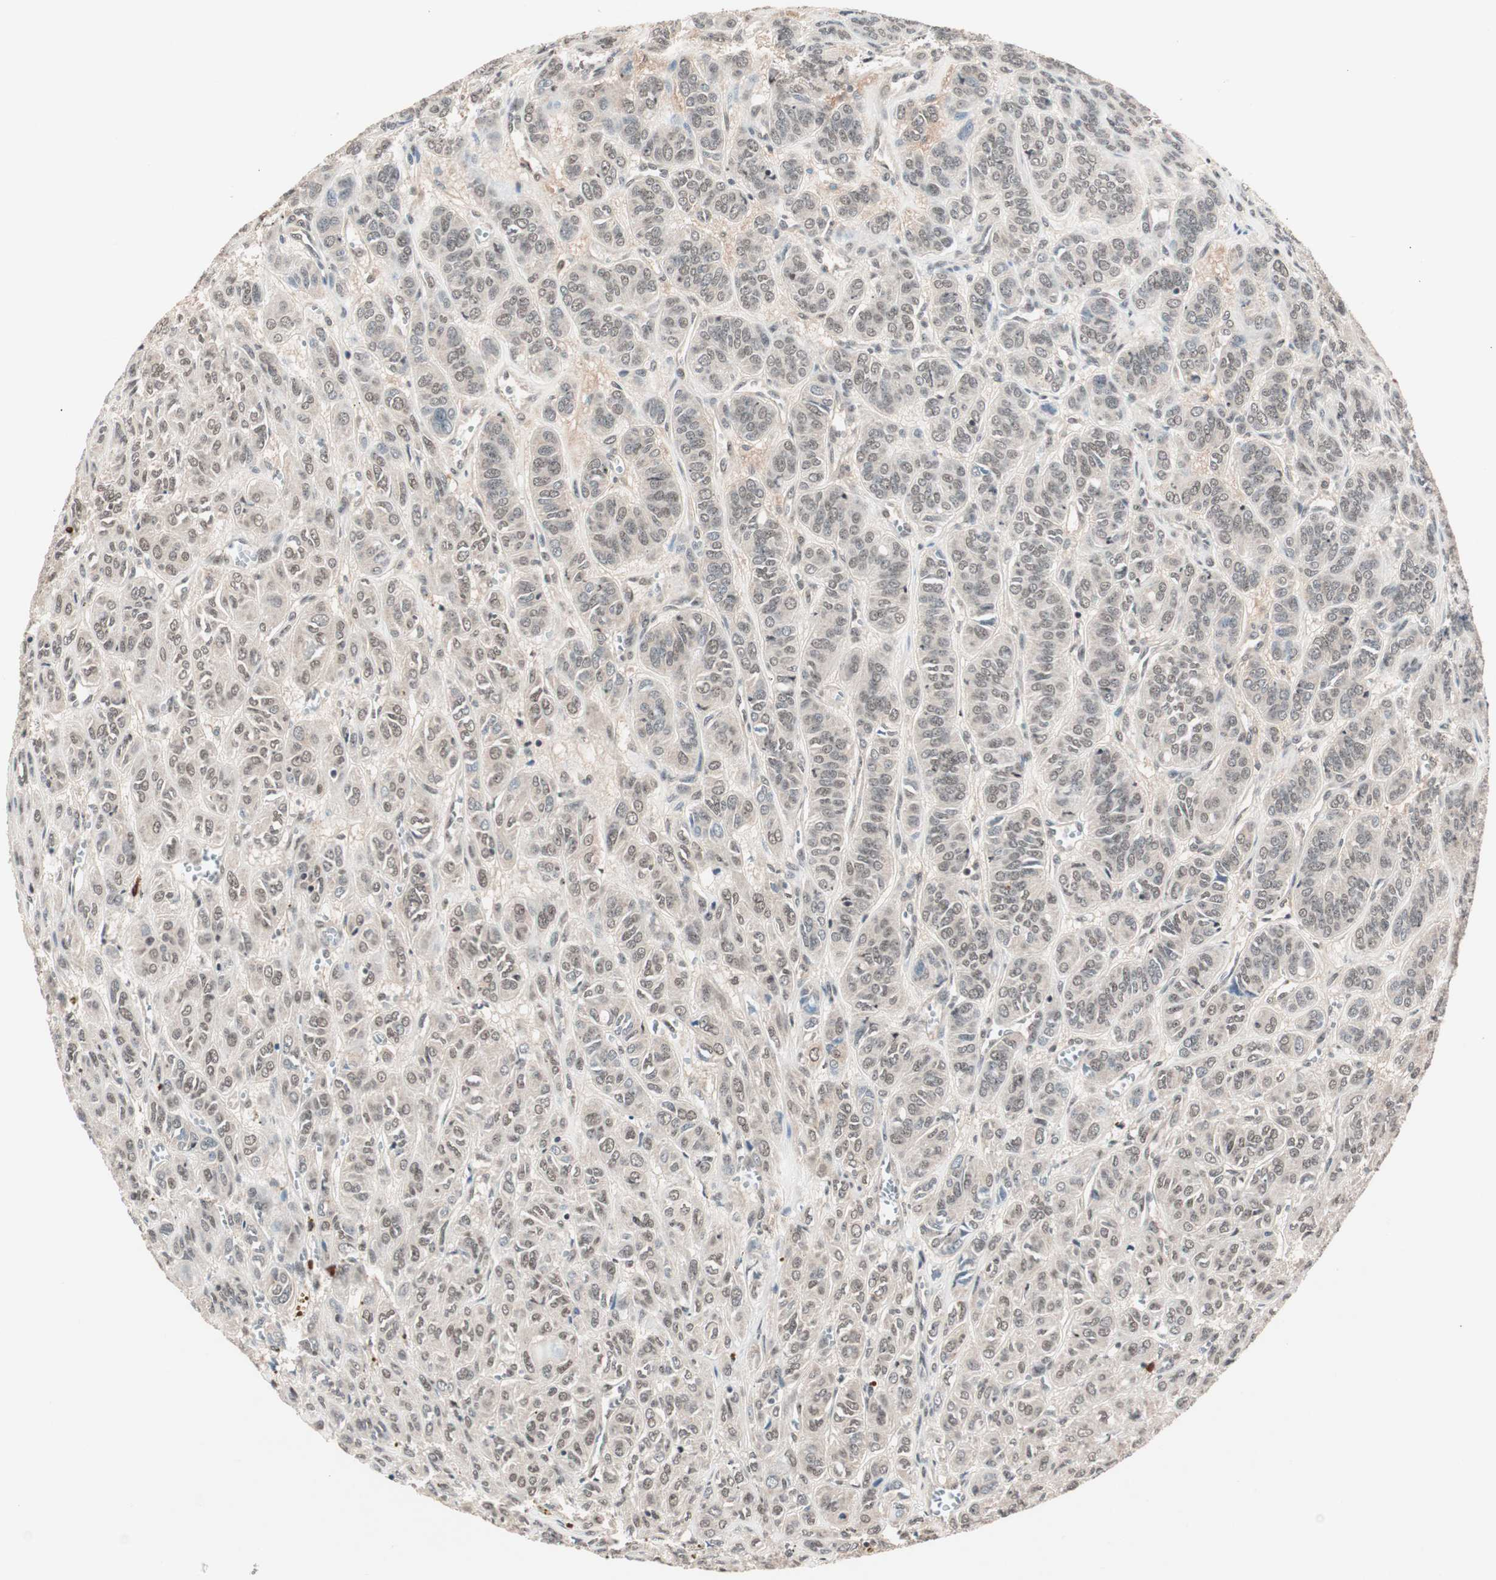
{"staining": {"intensity": "weak", "quantity": ">75%", "location": "nuclear"}, "tissue": "thyroid cancer", "cell_type": "Tumor cells", "image_type": "cancer", "snomed": [{"axis": "morphology", "description": "Follicular adenoma carcinoma, NOS"}, {"axis": "topography", "description": "Thyroid gland"}], "caption": "This is a histology image of IHC staining of thyroid cancer, which shows weak positivity in the nuclear of tumor cells.", "gene": "NFRKB", "patient": {"sex": "female", "age": 71}}